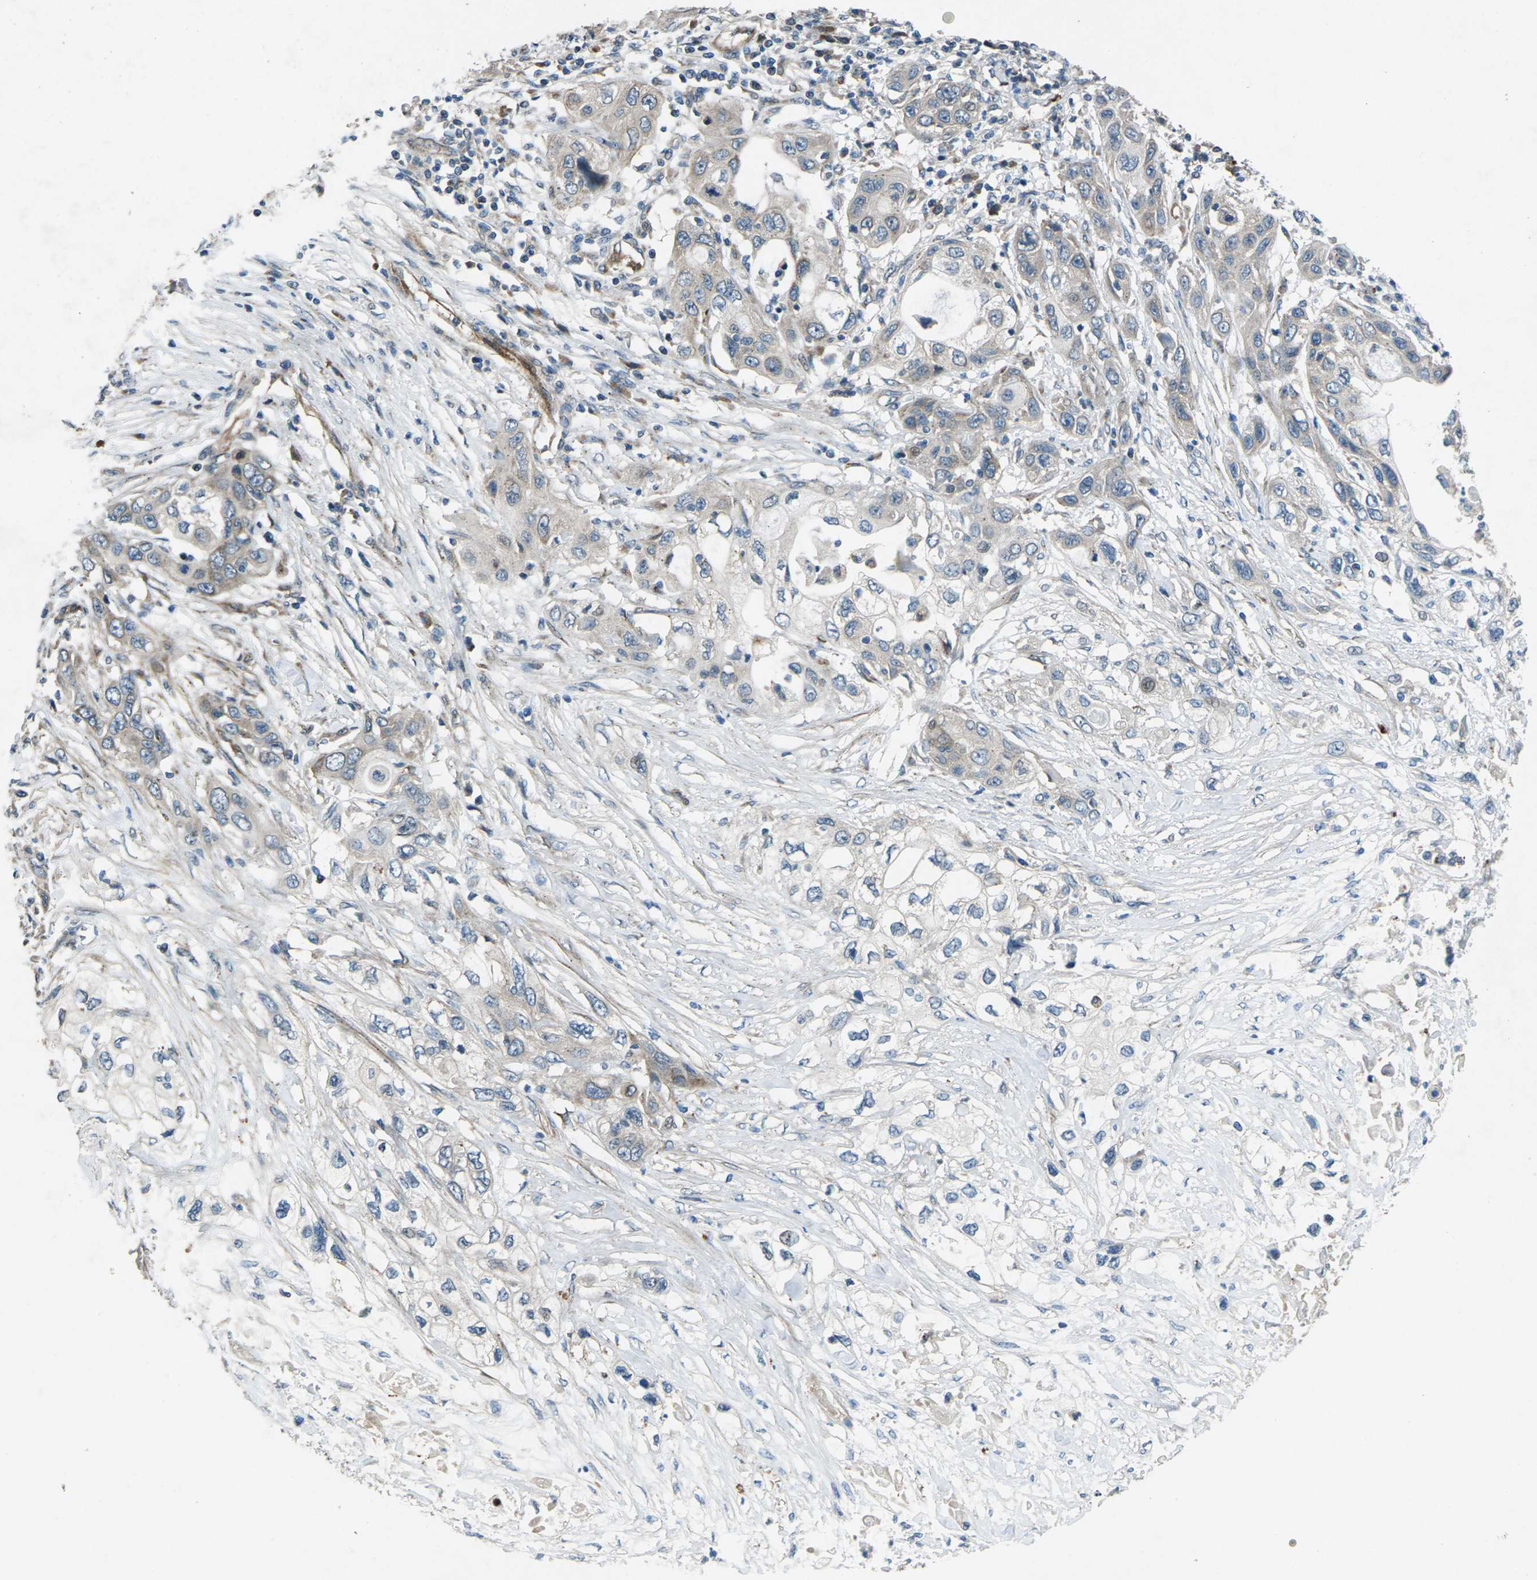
{"staining": {"intensity": "negative", "quantity": "none", "location": "none"}, "tissue": "pancreatic cancer", "cell_type": "Tumor cells", "image_type": "cancer", "snomed": [{"axis": "morphology", "description": "Adenocarcinoma, NOS"}, {"axis": "topography", "description": "Pancreas"}], "caption": "This micrograph is of adenocarcinoma (pancreatic) stained with immunohistochemistry to label a protein in brown with the nuclei are counter-stained blue. There is no staining in tumor cells.", "gene": "EDNRA", "patient": {"sex": "female", "age": 70}}